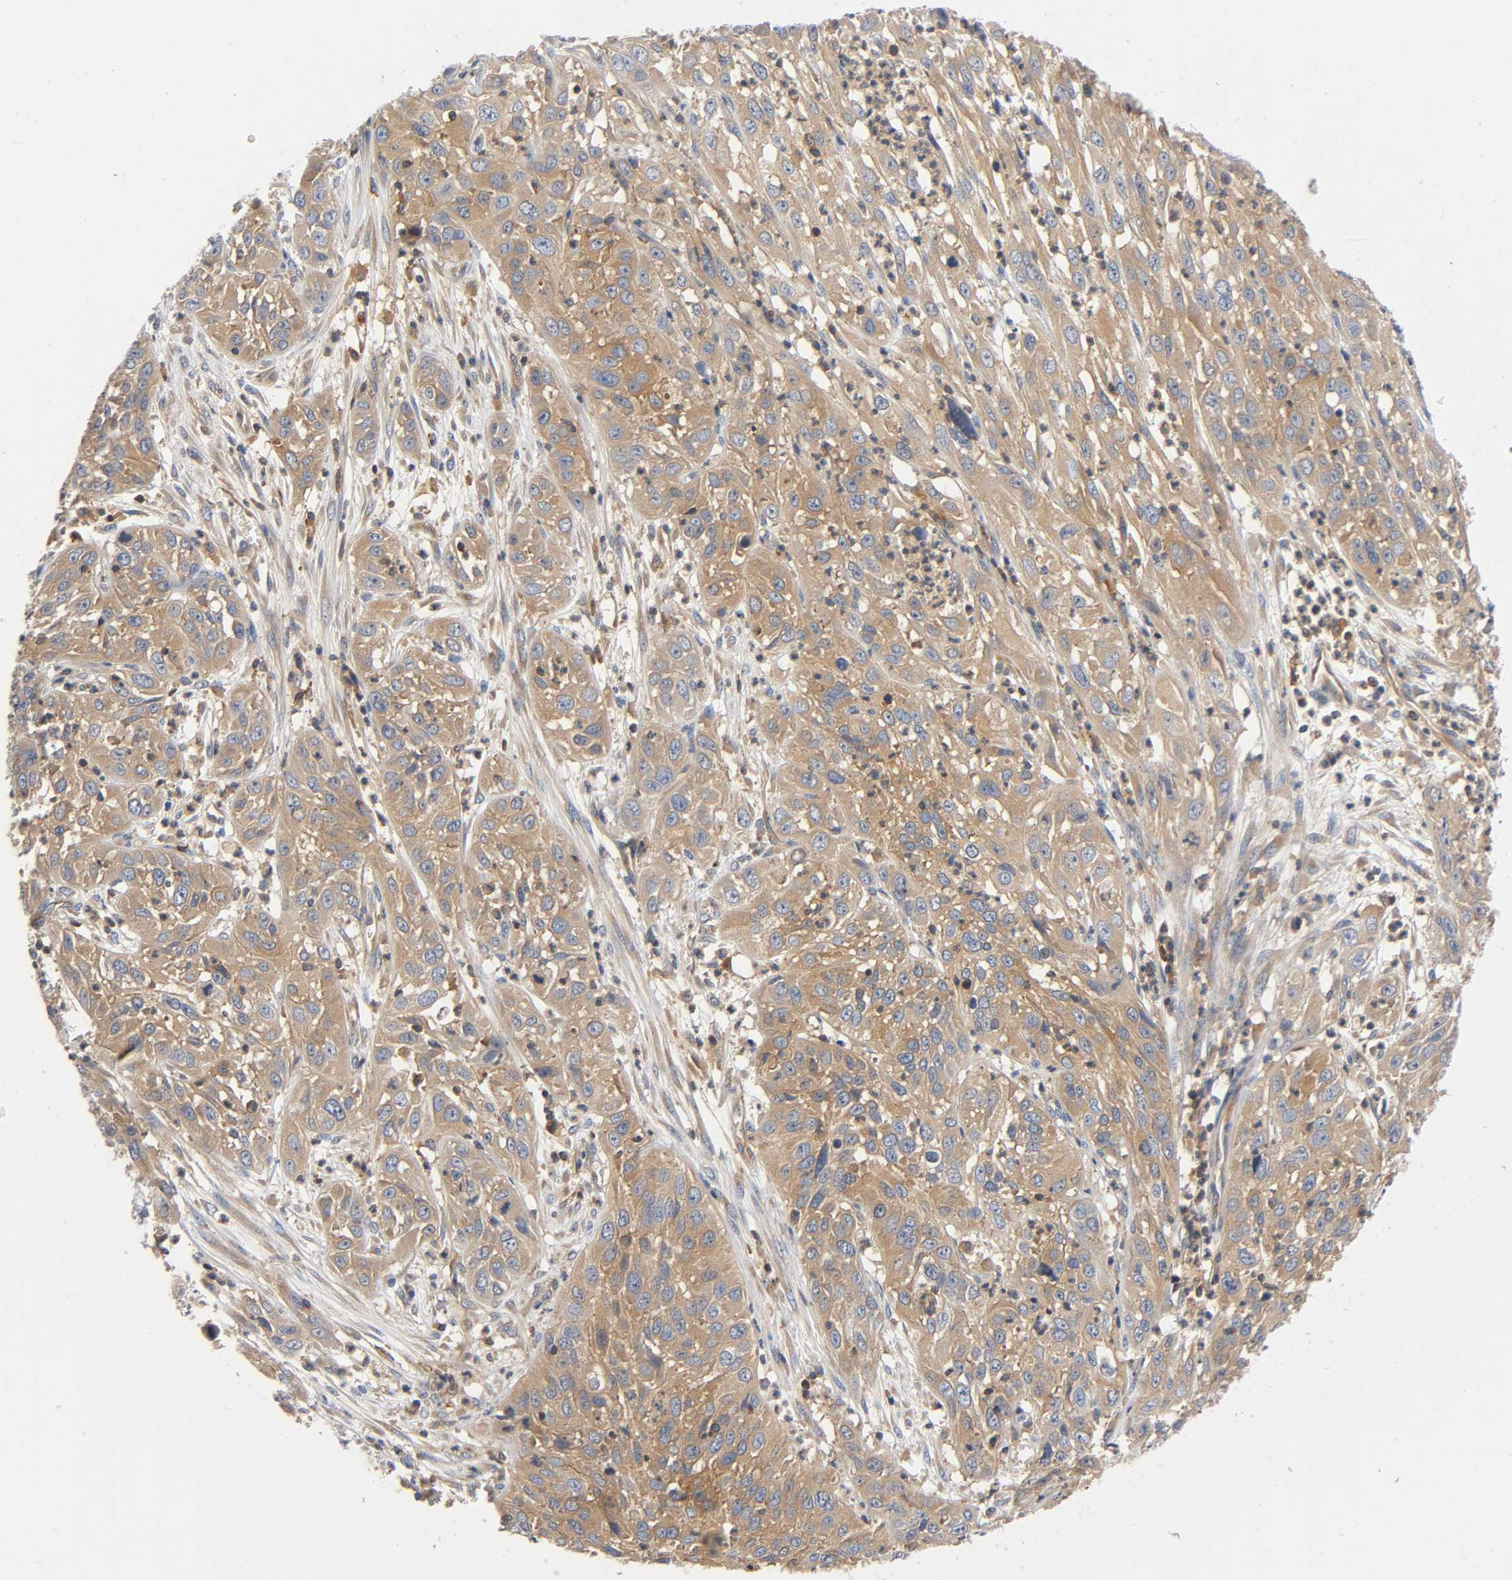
{"staining": {"intensity": "moderate", "quantity": ">75%", "location": "cytoplasmic/membranous"}, "tissue": "cervical cancer", "cell_type": "Tumor cells", "image_type": "cancer", "snomed": [{"axis": "morphology", "description": "Squamous cell carcinoma, NOS"}, {"axis": "topography", "description": "Cervix"}], "caption": "Squamous cell carcinoma (cervical) stained with IHC exhibits moderate cytoplasmic/membranous positivity in approximately >75% of tumor cells. Using DAB (3,3'-diaminobenzidine) (brown) and hematoxylin (blue) stains, captured at high magnification using brightfield microscopy.", "gene": "PRKAB1", "patient": {"sex": "female", "age": 32}}